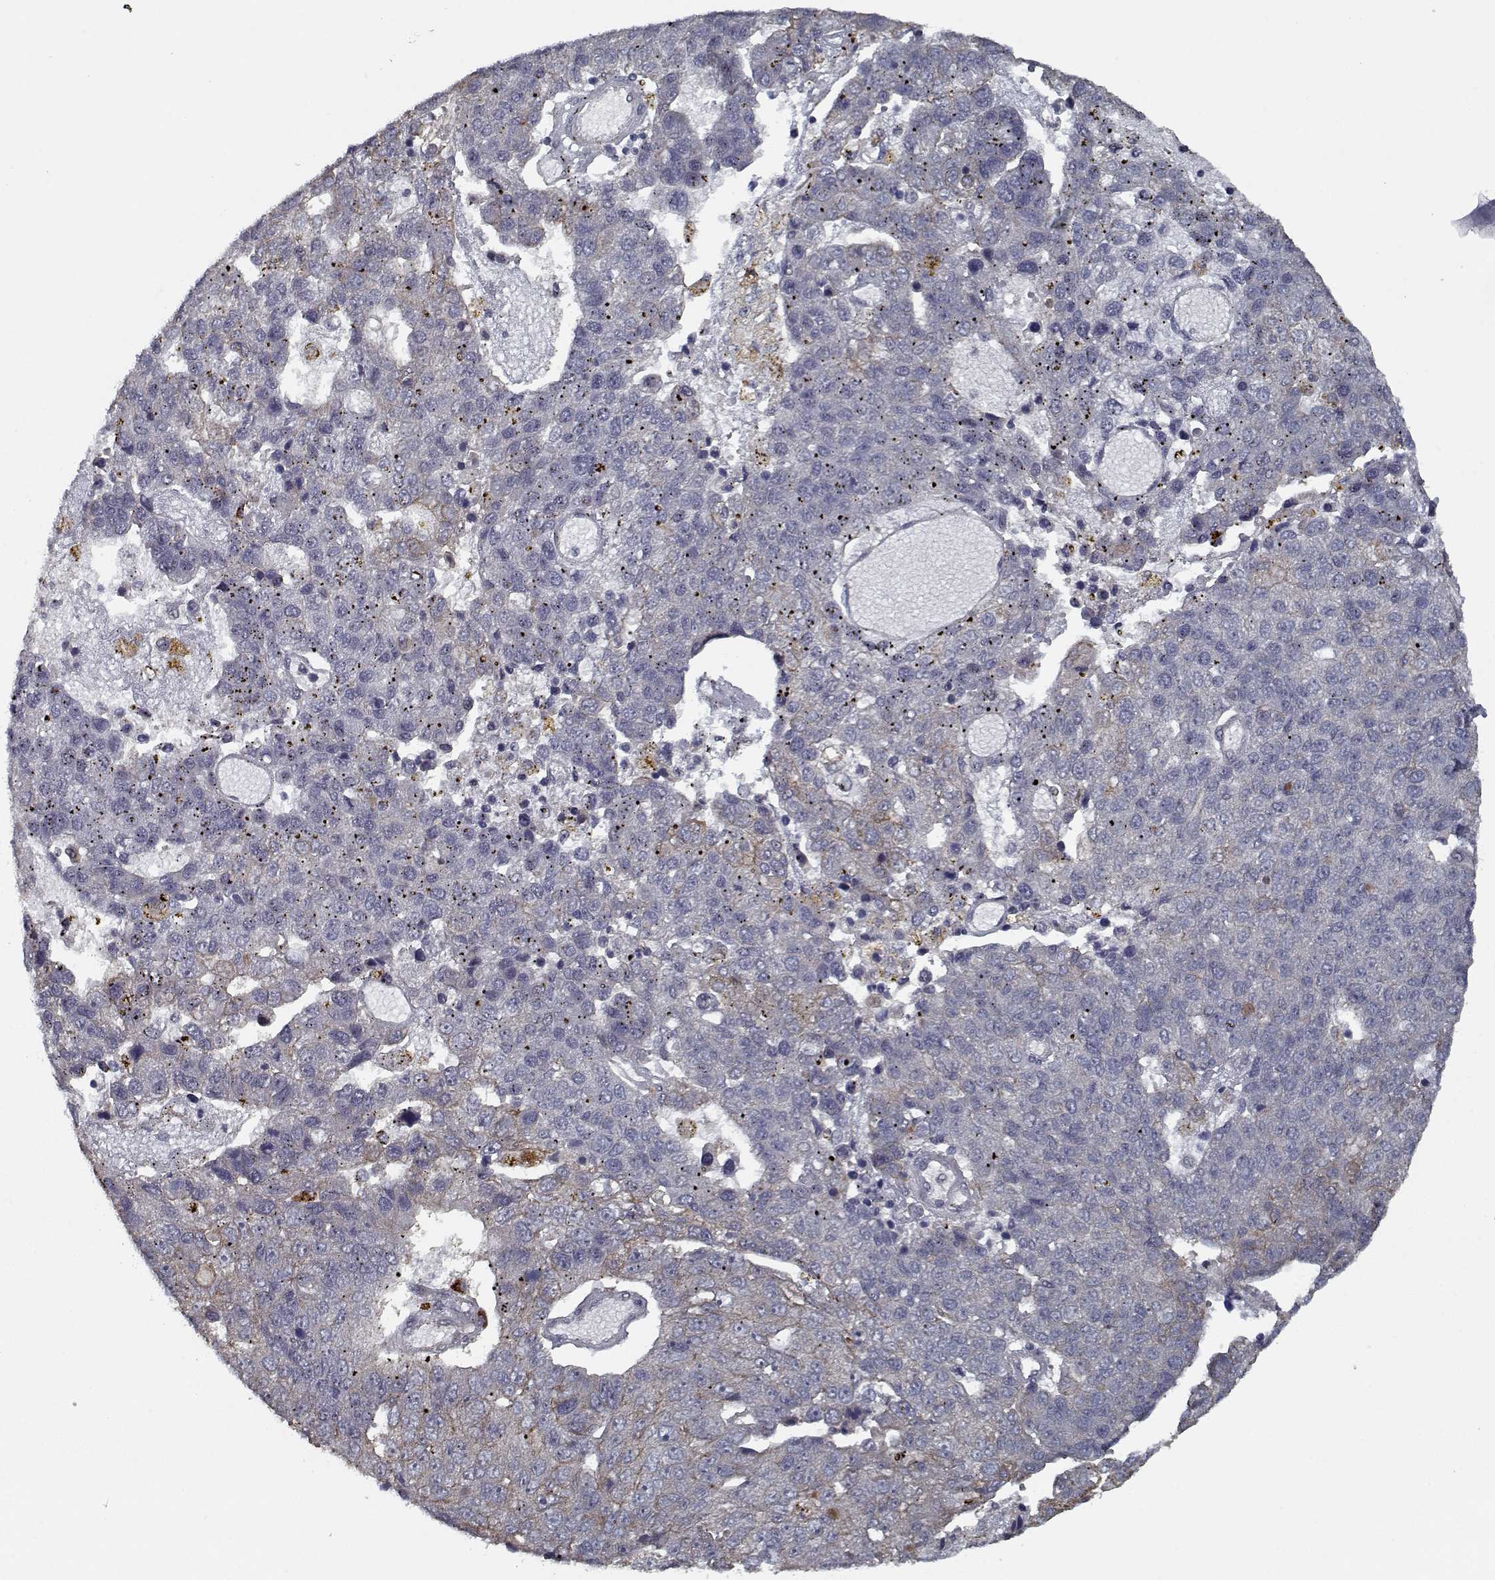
{"staining": {"intensity": "moderate", "quantity": "<25%", "location": "cytoplasmic/membranous"}, "tissue": "pancreatic cancer", "cell_type": "Tumor cells", "image_type": "cancer", "snomed": [{"axis": "morphology", "description": "Adenocarcinoma, NOS"}, {"axis": "topography", "description": "Pancreas"}], "caption": "Pancreatic cancer tissue displays moderate cytoplasmic/membranous staining in about <25% of tumor cells, visualized by immunohistochemistry. The protein is stained brown, and the nuclei are stained in blue (DAB IHC with brightfield microscopy, high magnification).", "gene": "NLK", "patient": {"sex": "female", "age": 61}}